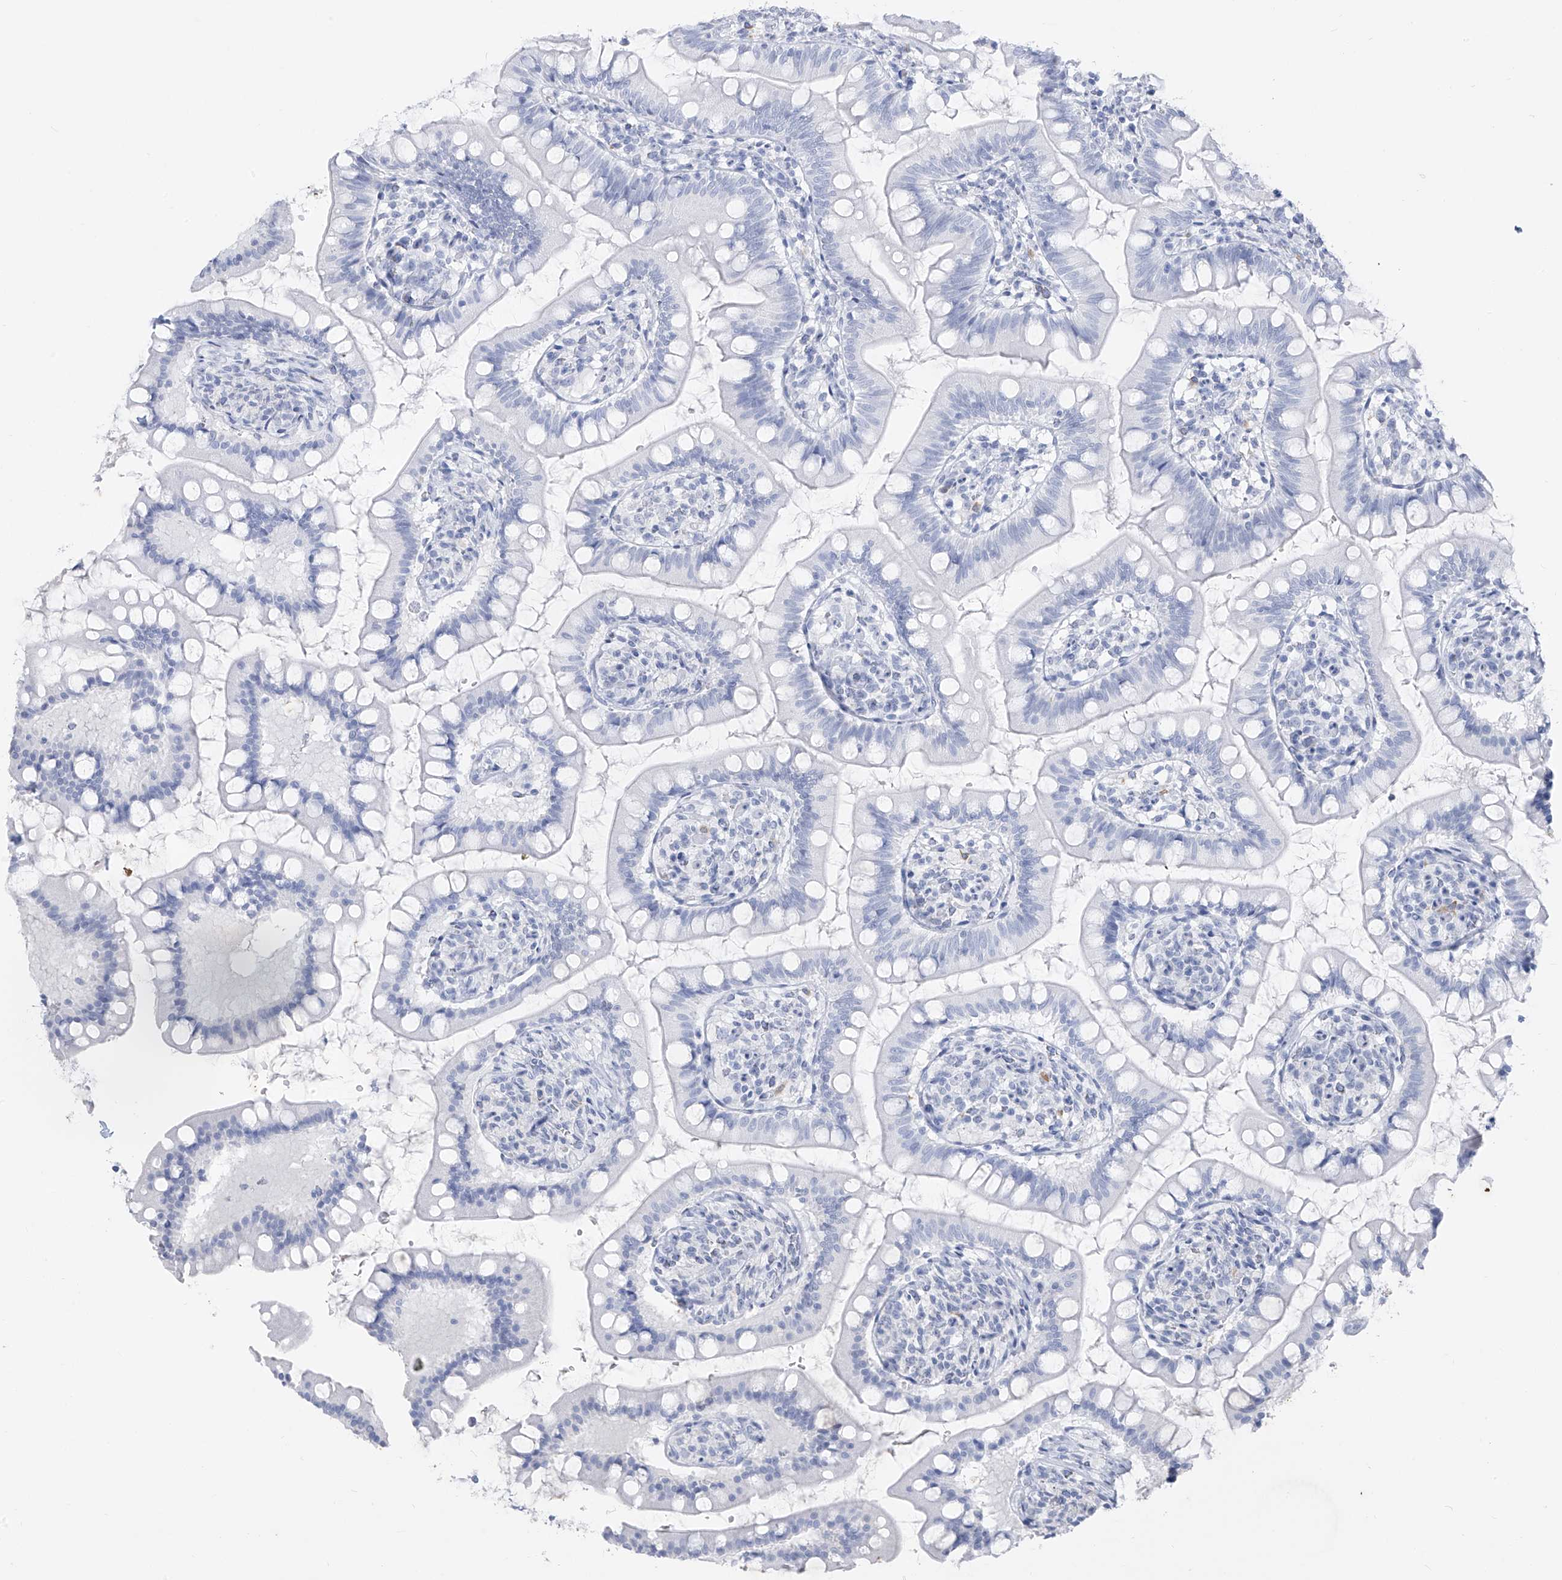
{"staining": {"intensity": "negative", "quantity": "none", "location": "none"}, "tissue": "small intestine", "cell_type": "Glandular cells", "image_type": "normal", "snomed": [{"axis": "morphology", "description": "Normal tissue, NOS"}, {"axis": "topography", "description": "Small intestine"}], "caption": "The micrograph displays no staining of glandular cells in unremarkable small intestine.", "gene": "CX3CR1", "patient": {"sex": "male", "age": 7}}